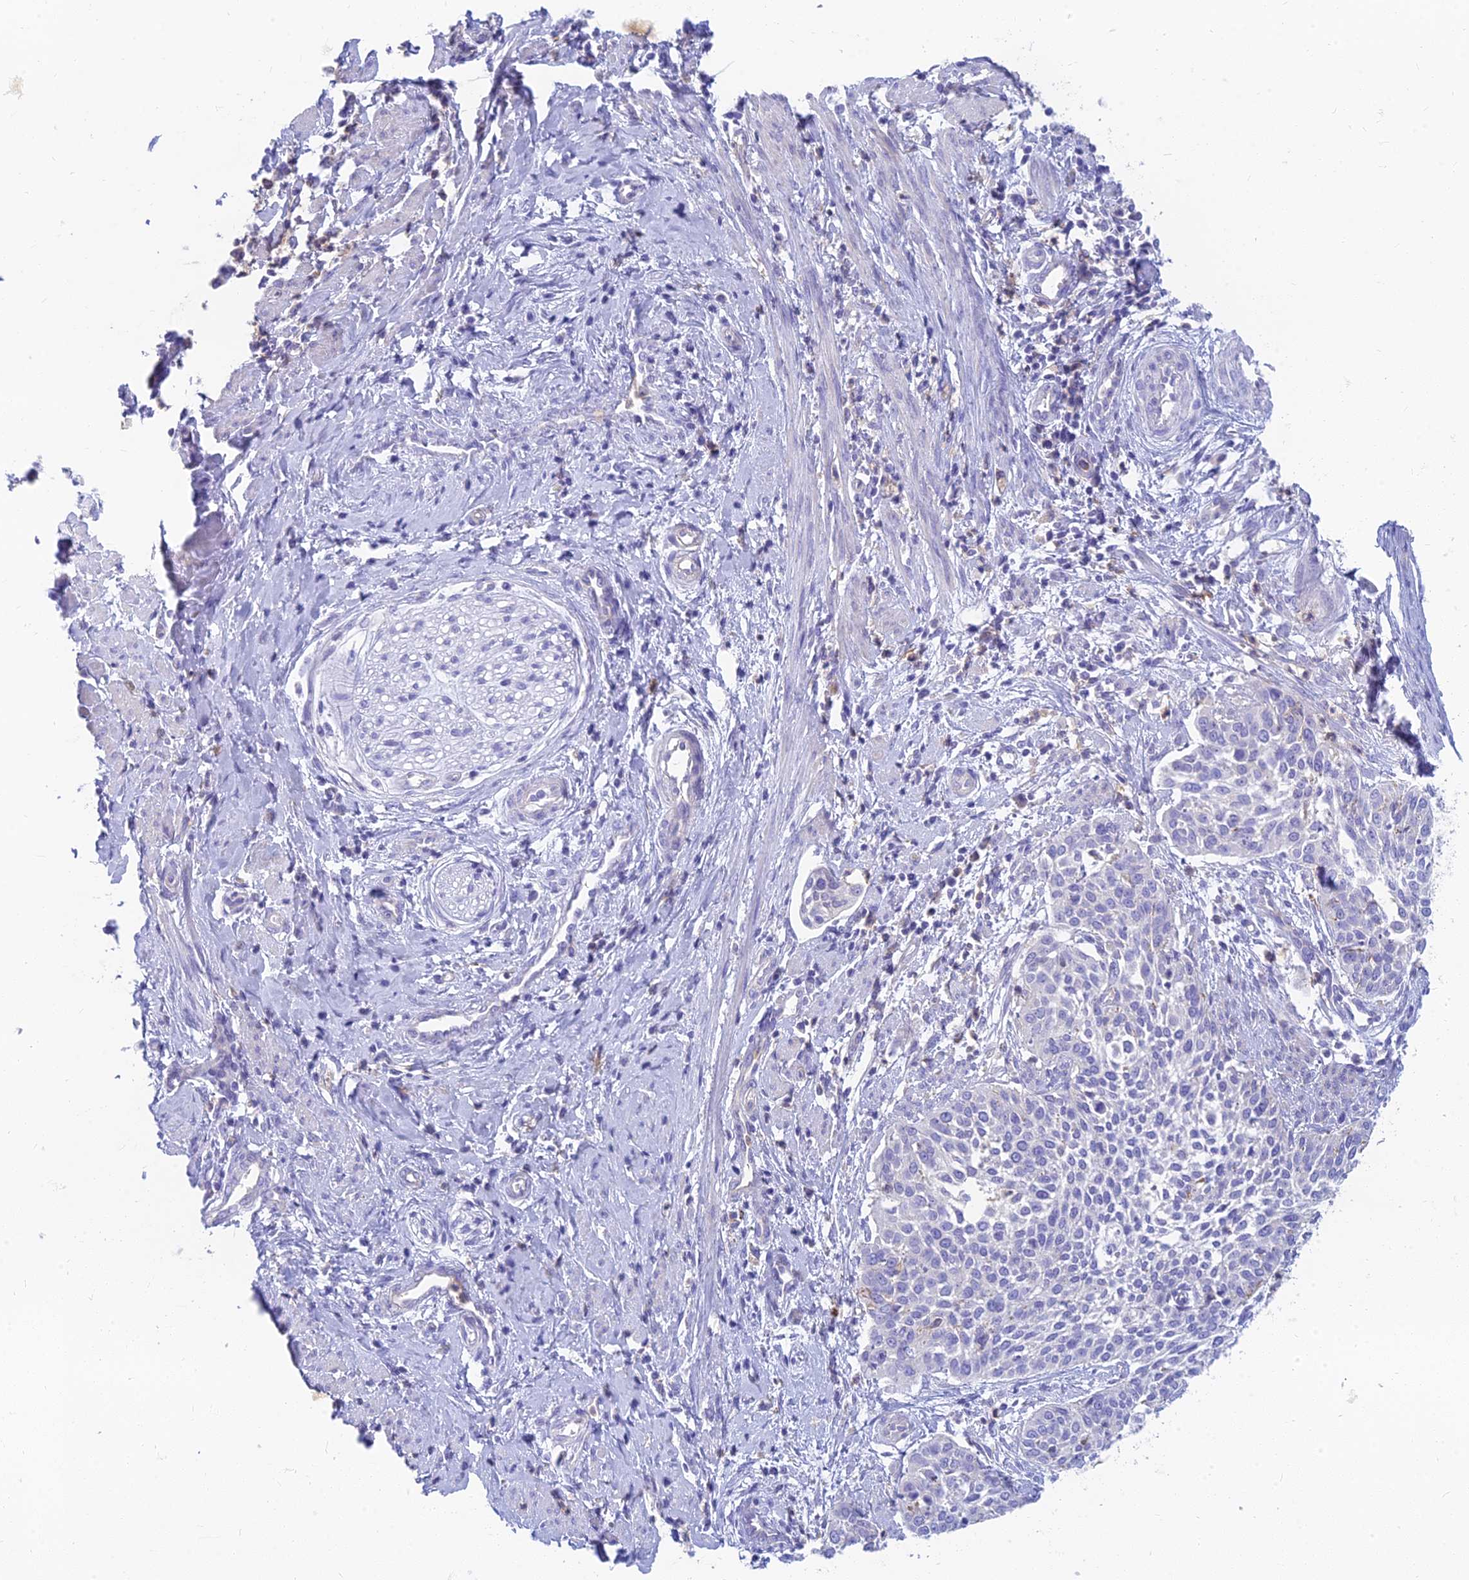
{"staining": {"intensity": "negative", "quantity": "none", "location": "none"}, "tissue": "cervical cancer", "cell_type": "Tumor cells", "image_type": "cancer", "snomed": [{"axis": "morphology", "description": "Squamous cell carcinoma, NOS"}, {"axis": "topography", "description": "Cervix"}], "caption": "Tumor cells are negative for protein expression in human cervical cancer.", "gene": "STRN4", "patient": {"sex": "female", "age": 44}}